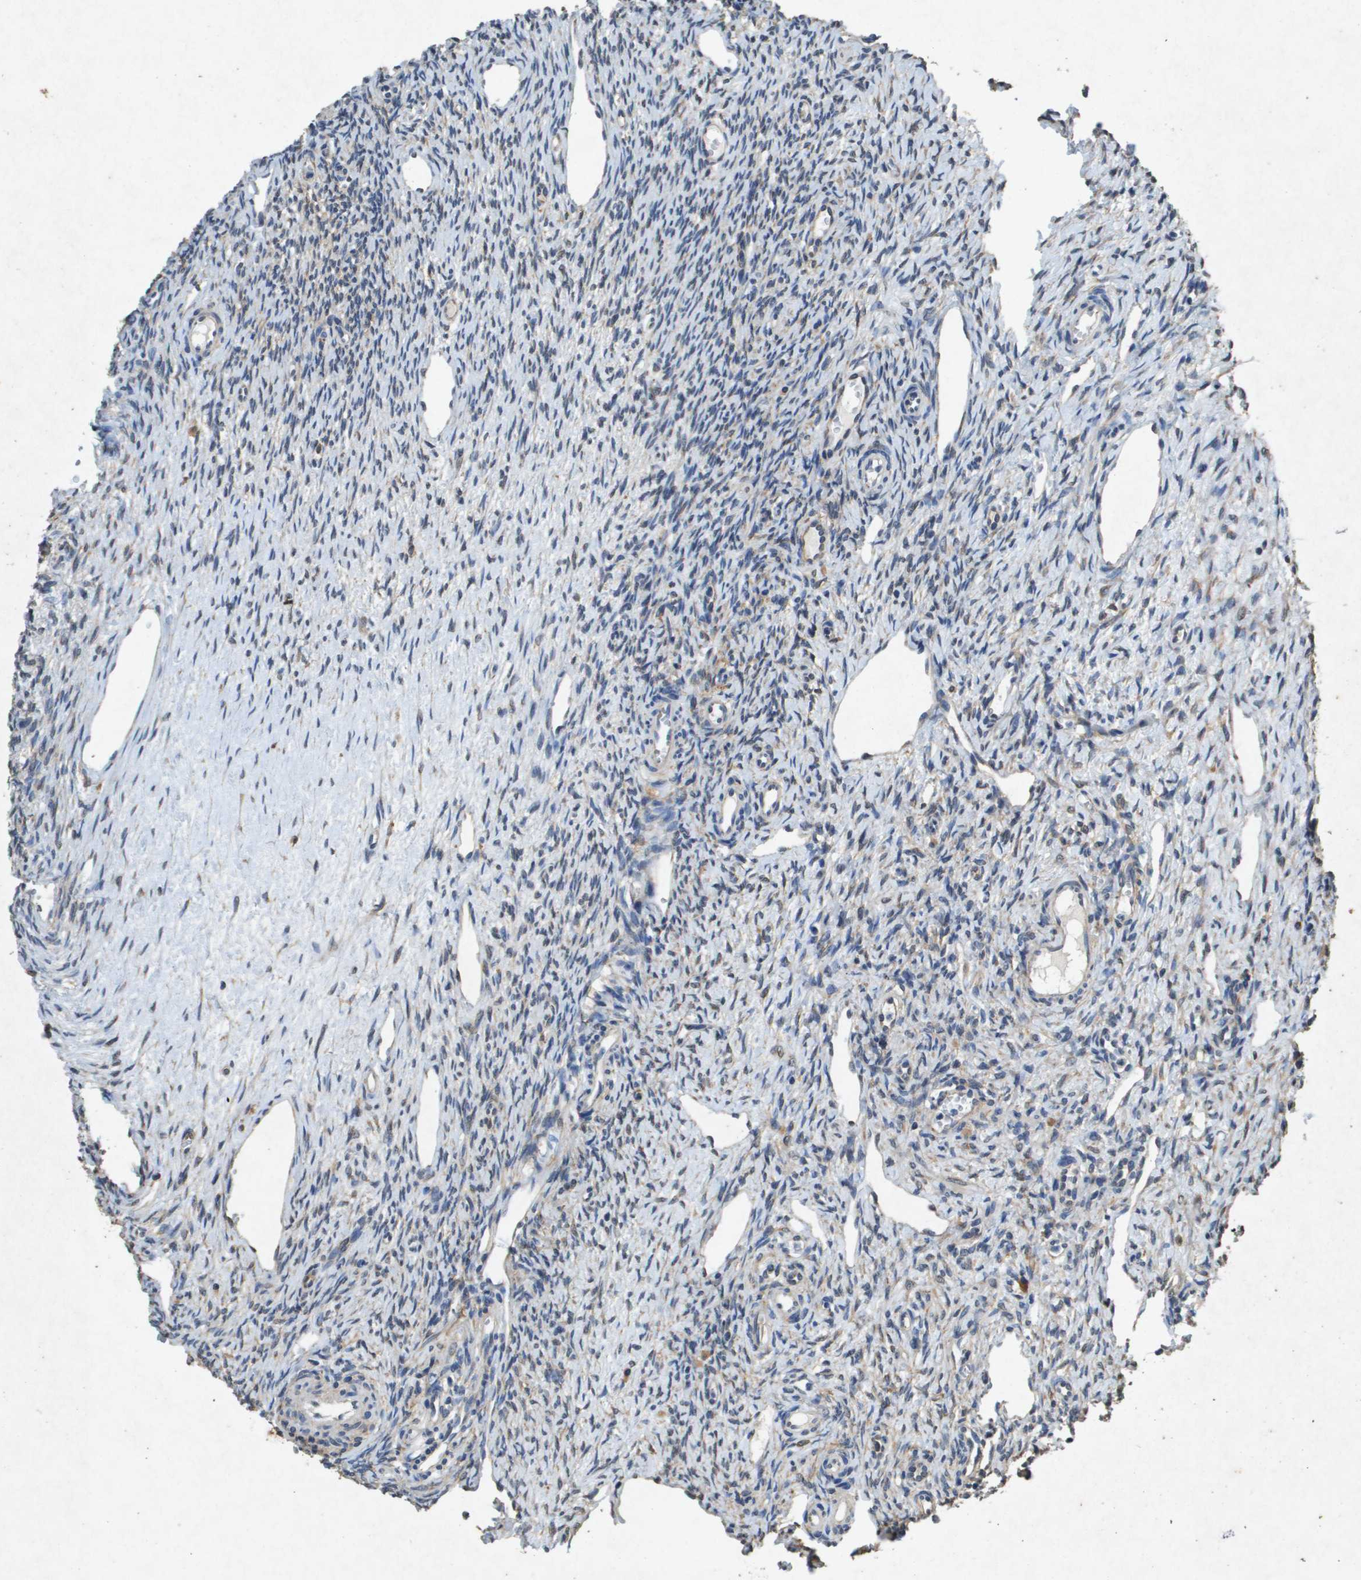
{"staining": {"intensity": "moderate", "quantity": ">75%", "location": "cytoplasmic/membranous"}, "tissue": "ovary", "cell_type": "Follicle cells", "image_type": "normal", "snomed": [{"axis": "morphology", "description": "Normal tissue, NOS"}, {"axis": "topography", "description": "Ovary"}], "caption": "Human ovary stained for a protein (brown) displays moderate cytoplasmic/membranous positive expression in about >75% of follicle cells.", "gene": "PTPRT", "patient": {"sex": "female", "age": 33}}